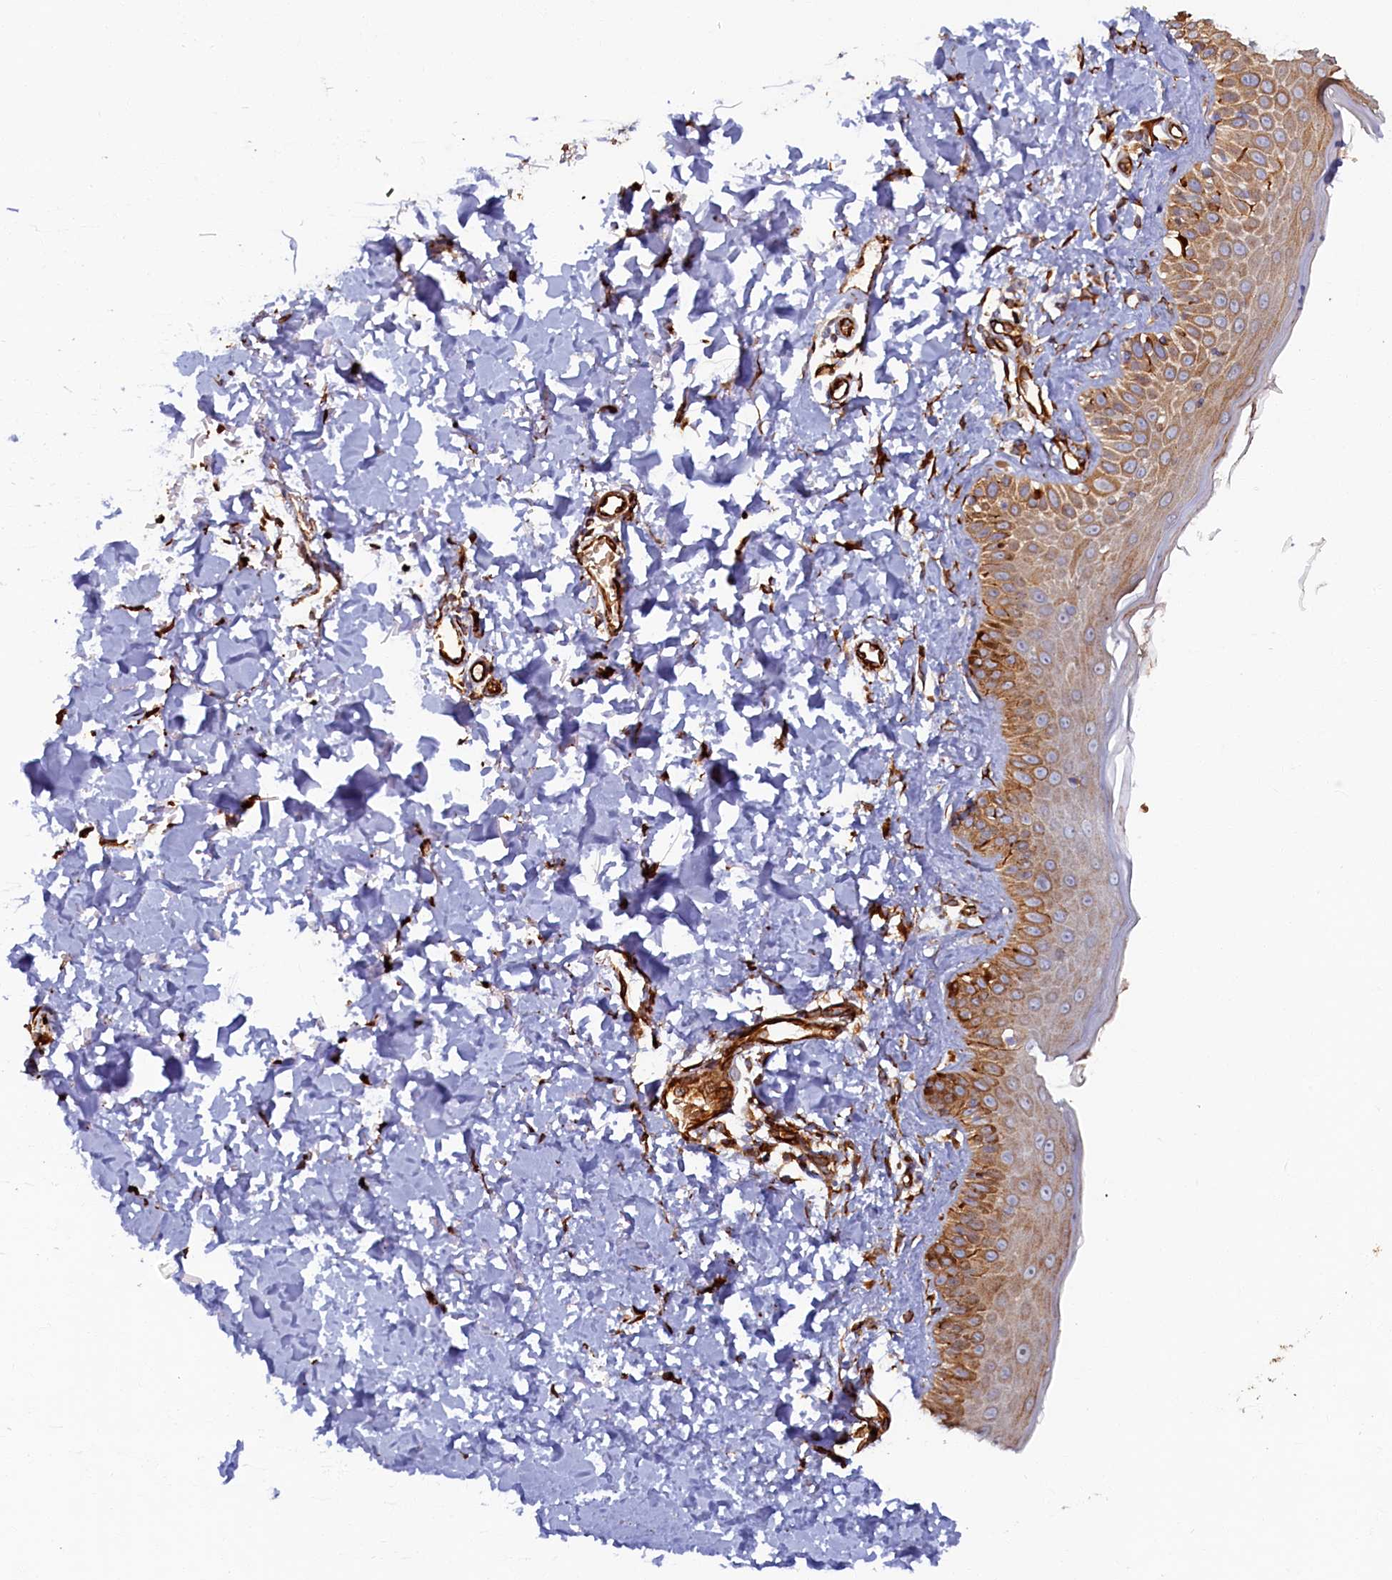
{"staining": {"intensity": "strong", "quantity": ">75%", "location": "cytoplasmic/membranous"}, "tissue": "skin", "cell_type": "Fibroblasts", "image_type": "normal", "snomed": [{"axis": "morphology", "description": "Normal tissue, NOS"}, {"axis": "topography", "description": "Skin"}], "caption": "The photomicrograph reveals immunohistochemical staining of benign skin. There is strong cytoplasmic/membranous positivity is appreciated in approximately >75% of fibroblasts. The staining was performed using DAB to visualize the protein expression in brown, while the nuclei were stained in blue with hematoxylin (Magnification: 20x).", "gene": "LRRC57", "patient": {"sex": "male", "age": 52}}